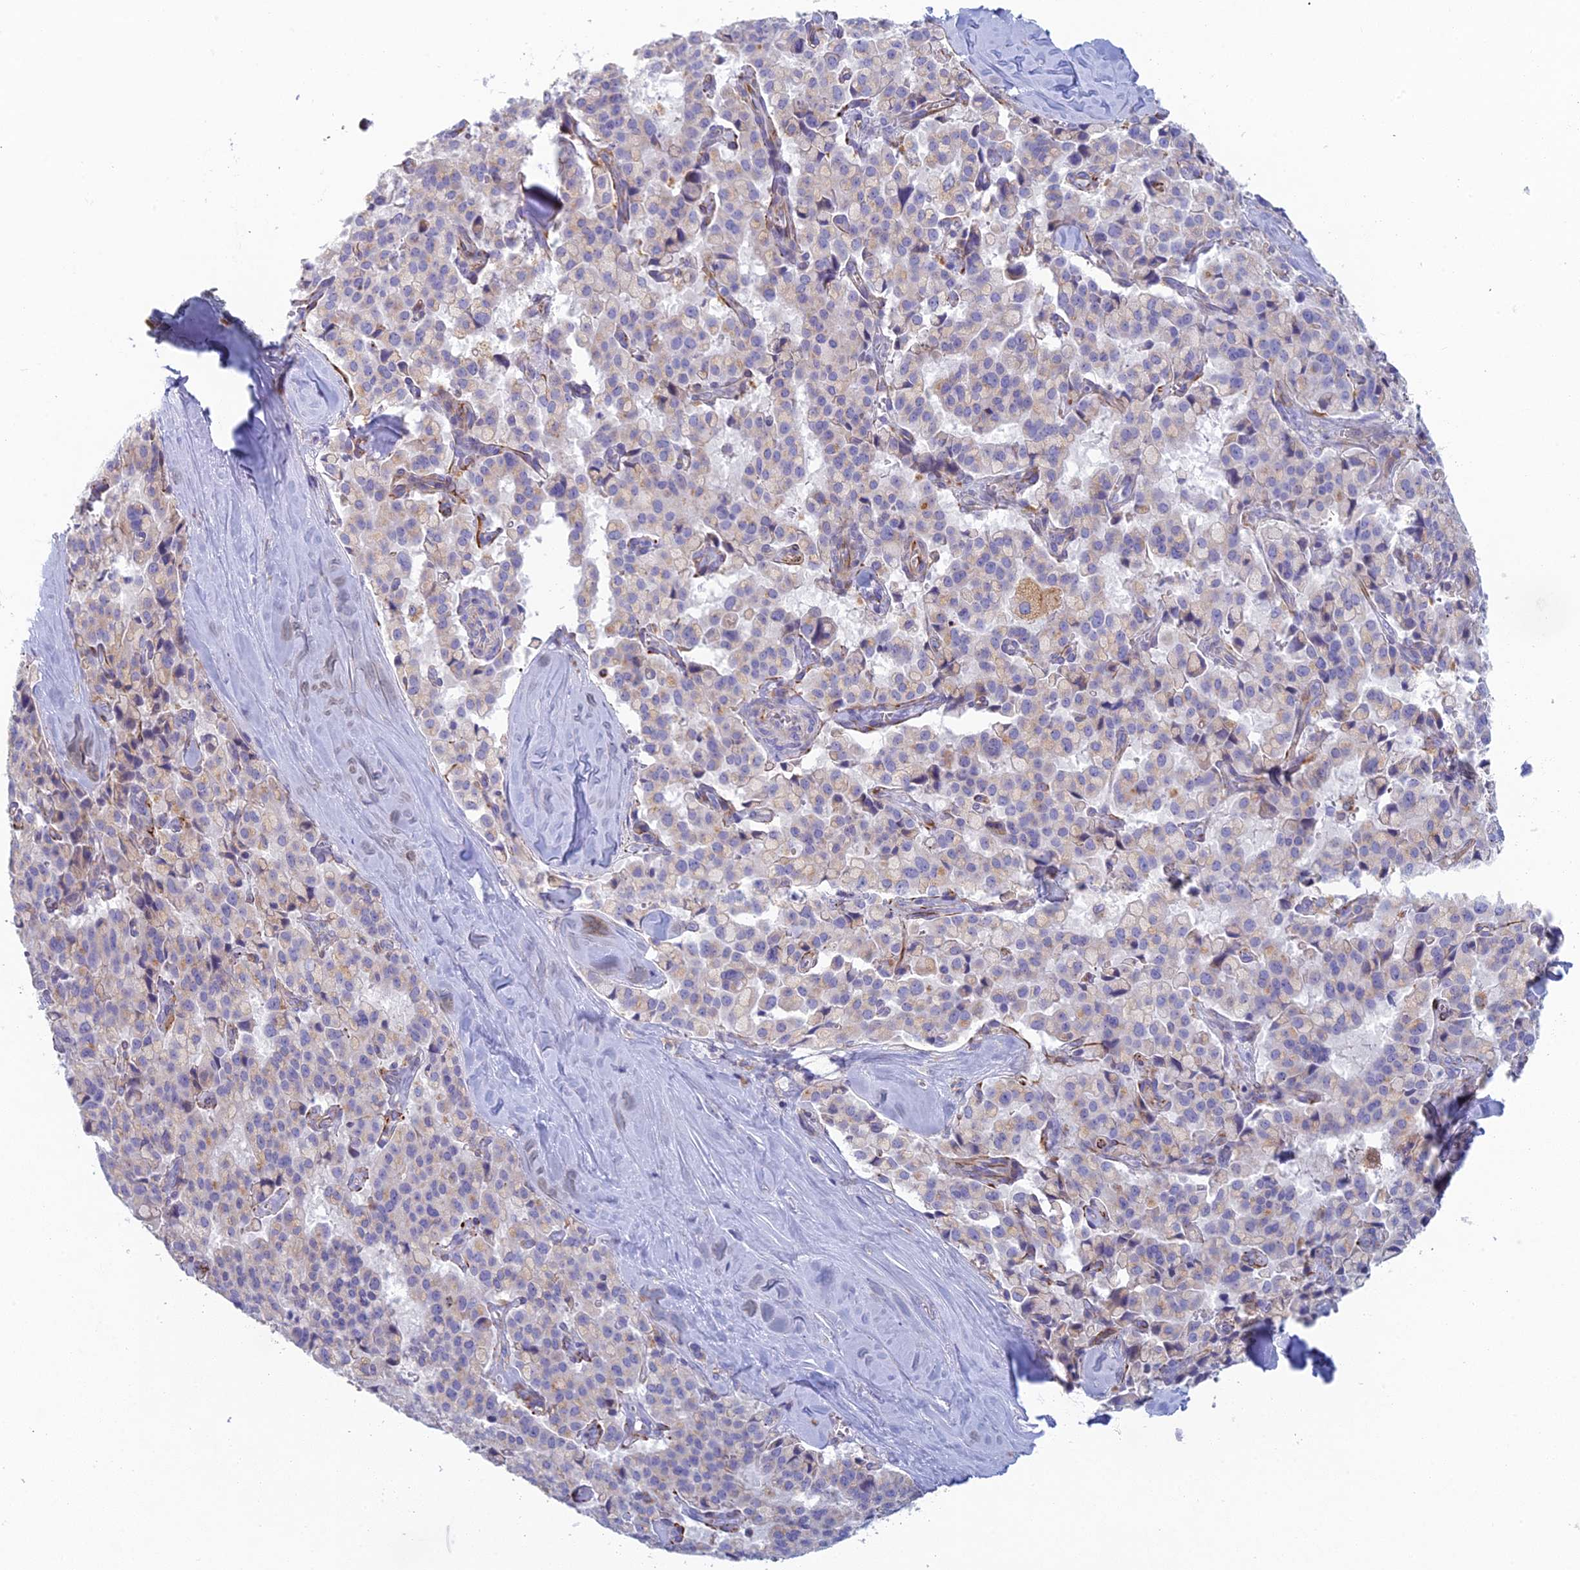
{"staining": {"intensity": "weak", "quantity": "<25%", "location": "cytoplasmic/membranous"}, "tissue": "pancreatic cancer", "cell_type": "Tumor cells", "image_type": "cancer", "snomed": [{"axis": "morphology", "description": "Adenocarcinoma, NOS"}, {"axis": "topography", "description": "Pancreas"}], "caption": "There is no significant staining in tumor cells of pancreatic adenocarcinoma. The staining was performed using DAB to visualize the protein expression in brown, while the nuclei were stained in blue with hematoxylin (Magnification: 20x).", "gene": "FERD3L", "patient": {"sex": "male", "age": 65}}